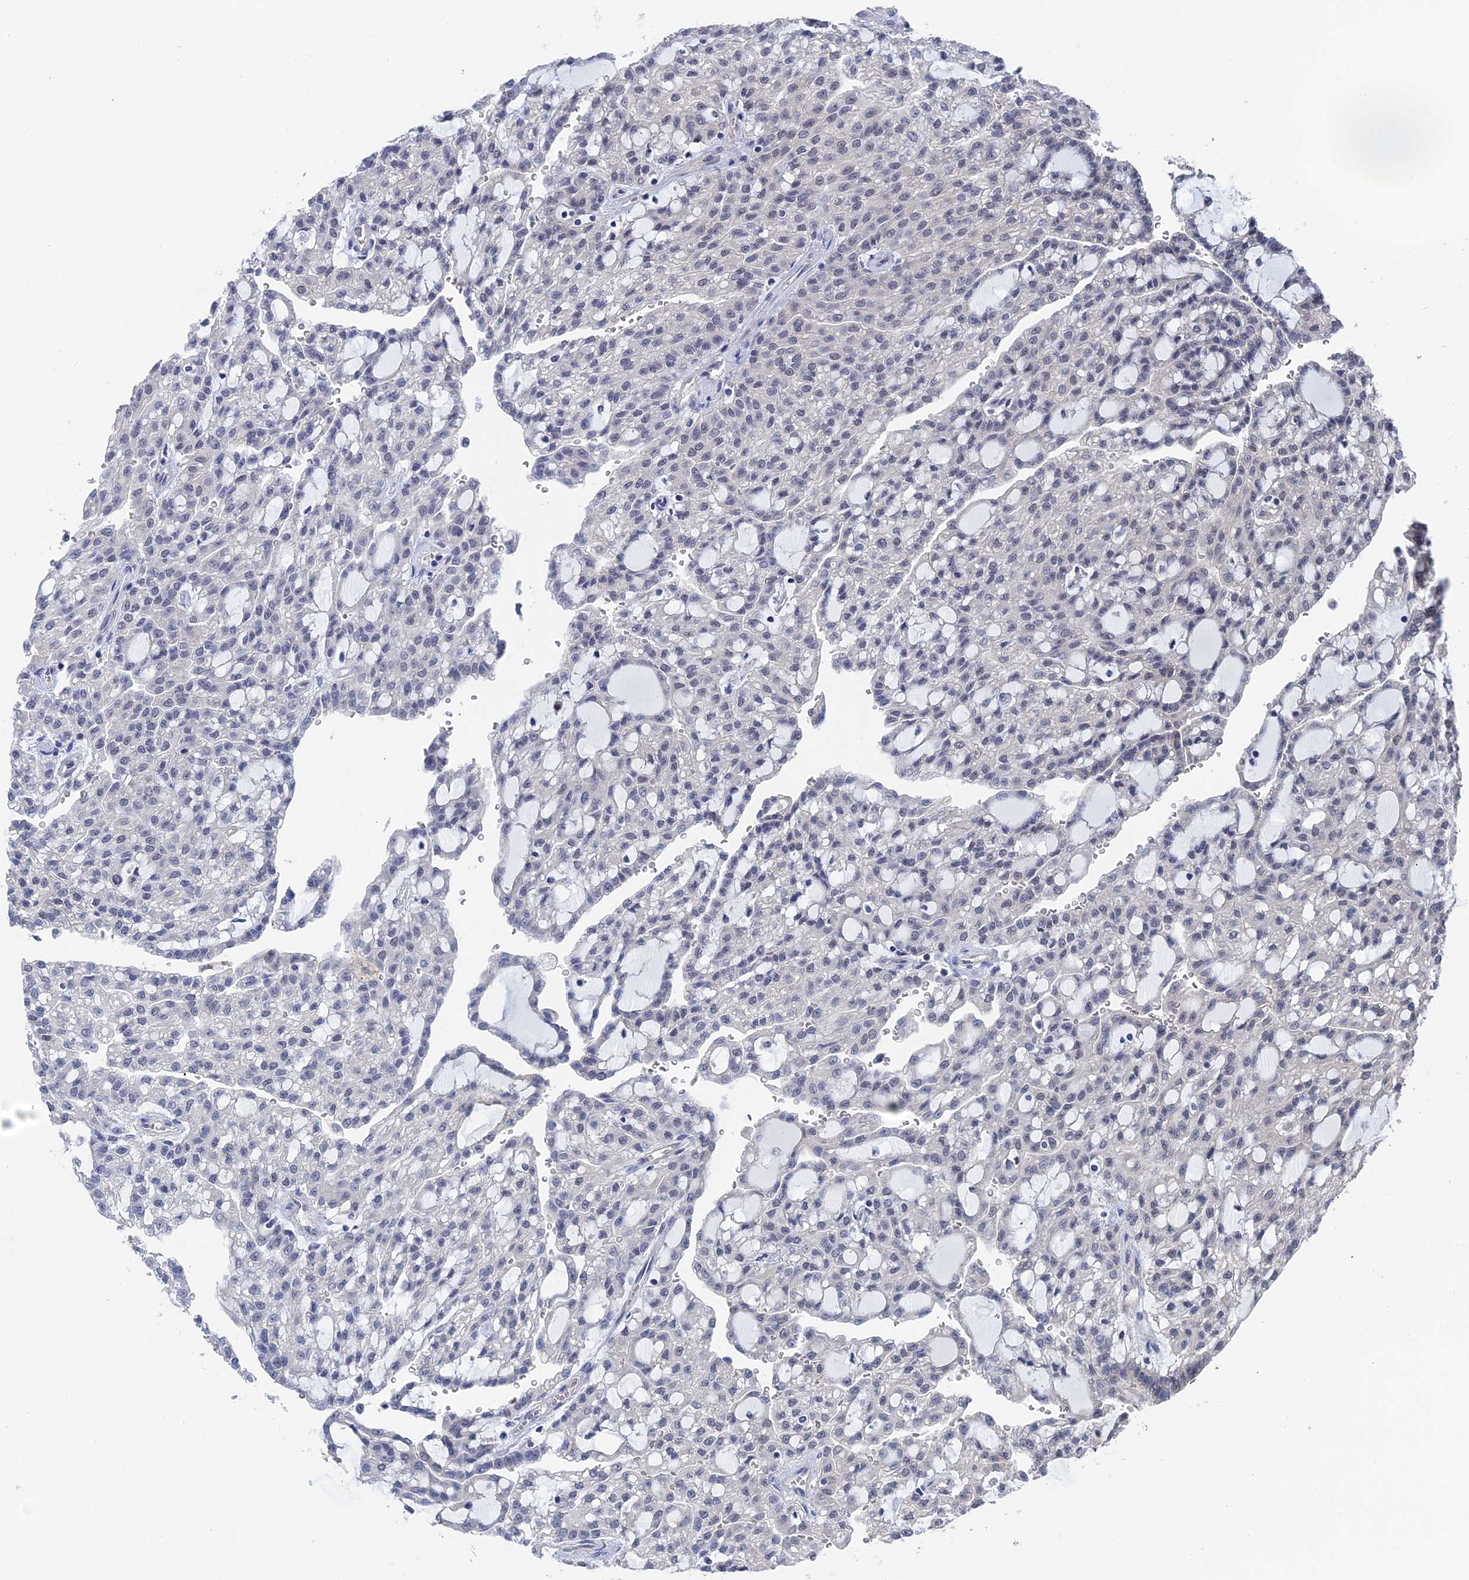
{"staining": {"intensity": "weak", "quantity": "<25%", "location": "nuclear"}, "tissue": "renal cancer", "cell_type": "Tumor cells", "image_type": "cancer", "snomed": [{"axis": "morphology", "description": "Adenocarcinoma, NOS"}, {"axis": "topography", "description": "Kidney"}], "caption": "The photomicrograph exhibits no significant staining in tumor cells of renal adenocarcinoma.", "gene": "TSSC4", "patient": {"sex": "male", "age": 63}}